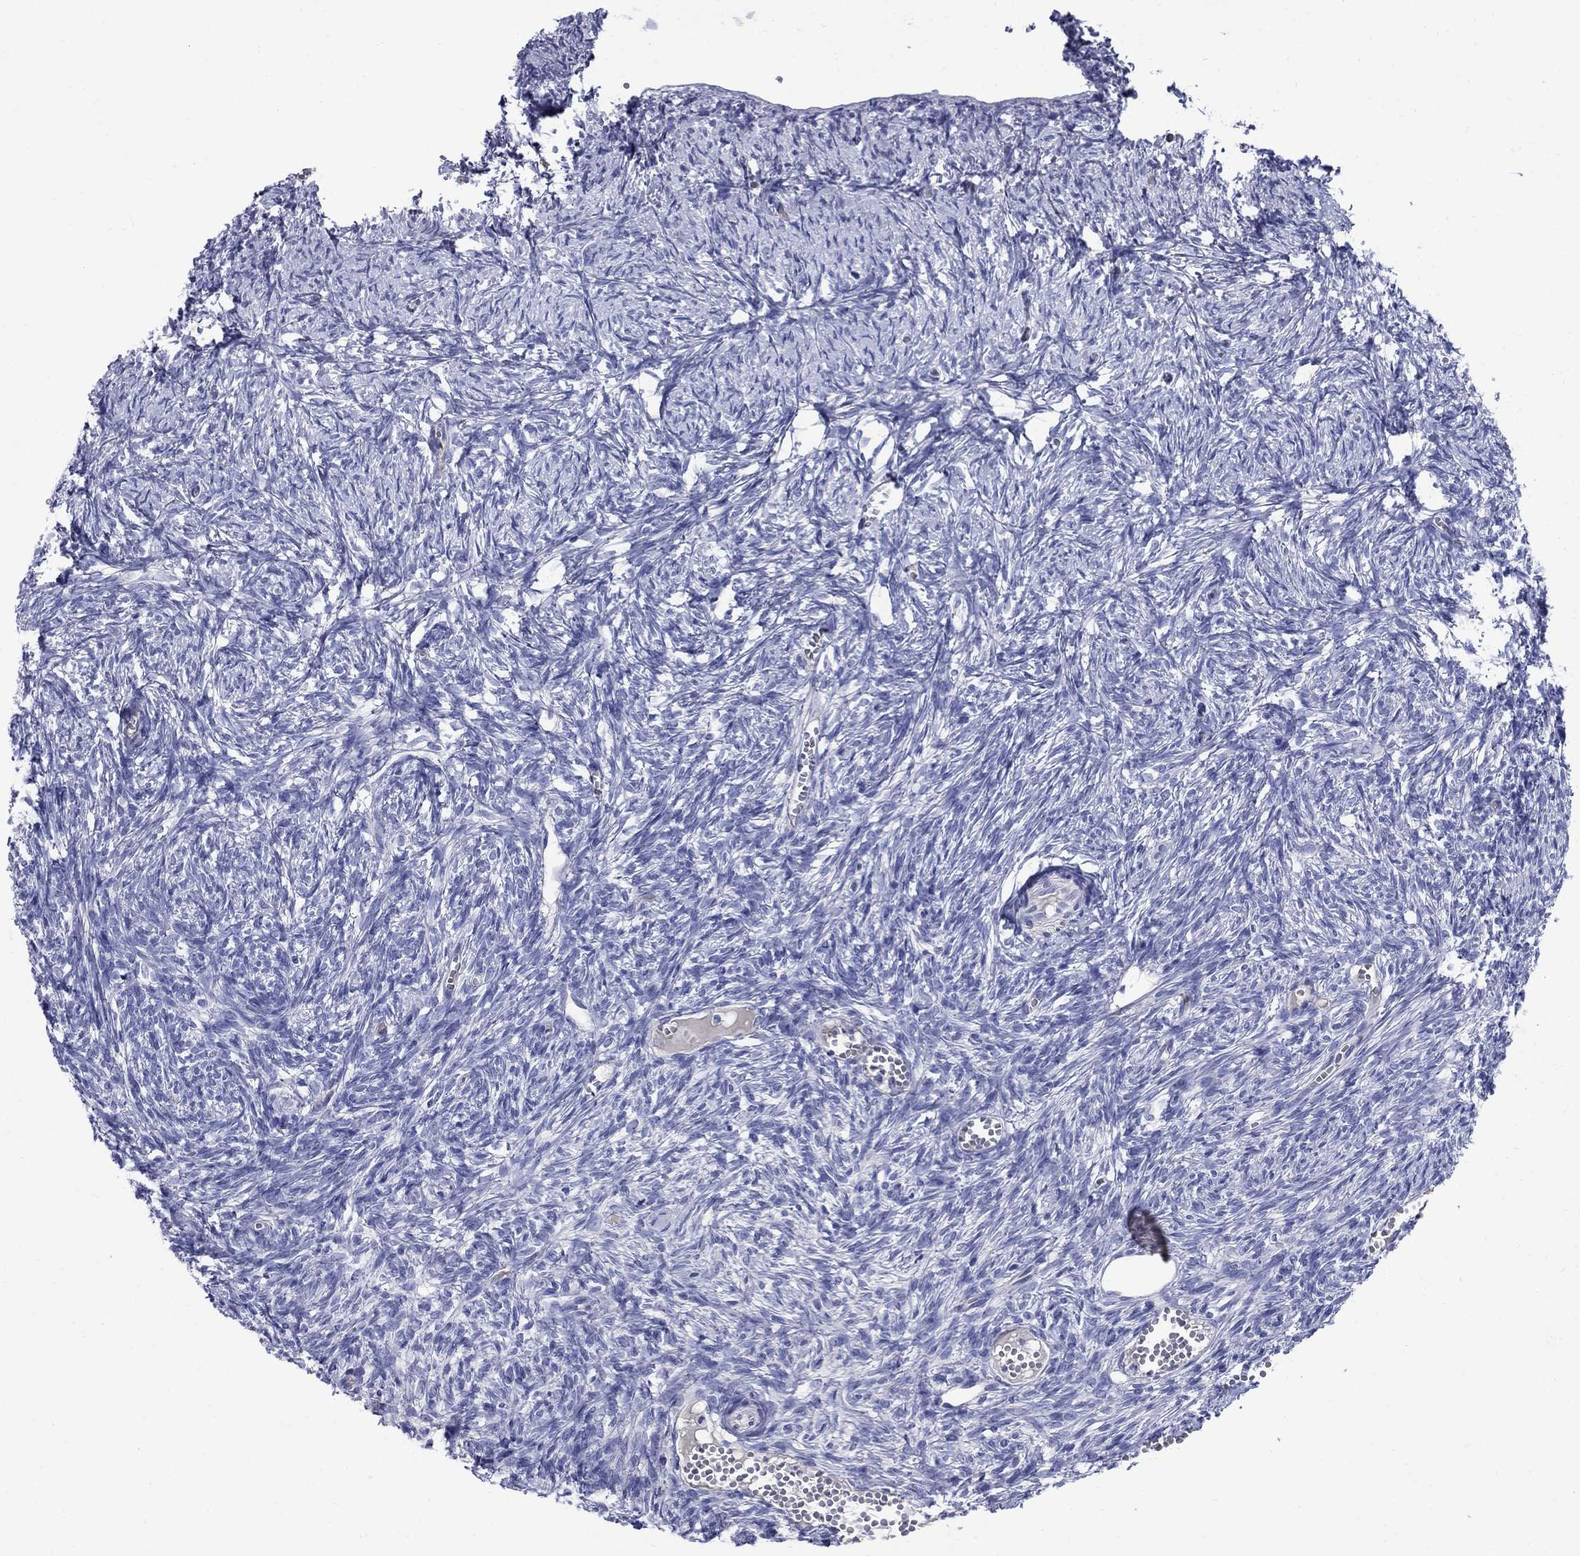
{"staining": {"intensity": "negative", "quantity": "none", "location": "none"}, "tissue": "ovary", "cell_type": "Ovarian stroma cells", "image_type": "normal", "snomed": [{"axis": "morphology", "description": "Normal tissue, NOS"}, {"axis": "topography", "description": "Ovary"}], "caption": "Immunohistochemical staining of normal human ovary exhibits no significant staining in ovarian stroma cells. Nuclei are stained in blue.", "gene": "SMCP", "patient": {"sex": "female", "age": 43}}